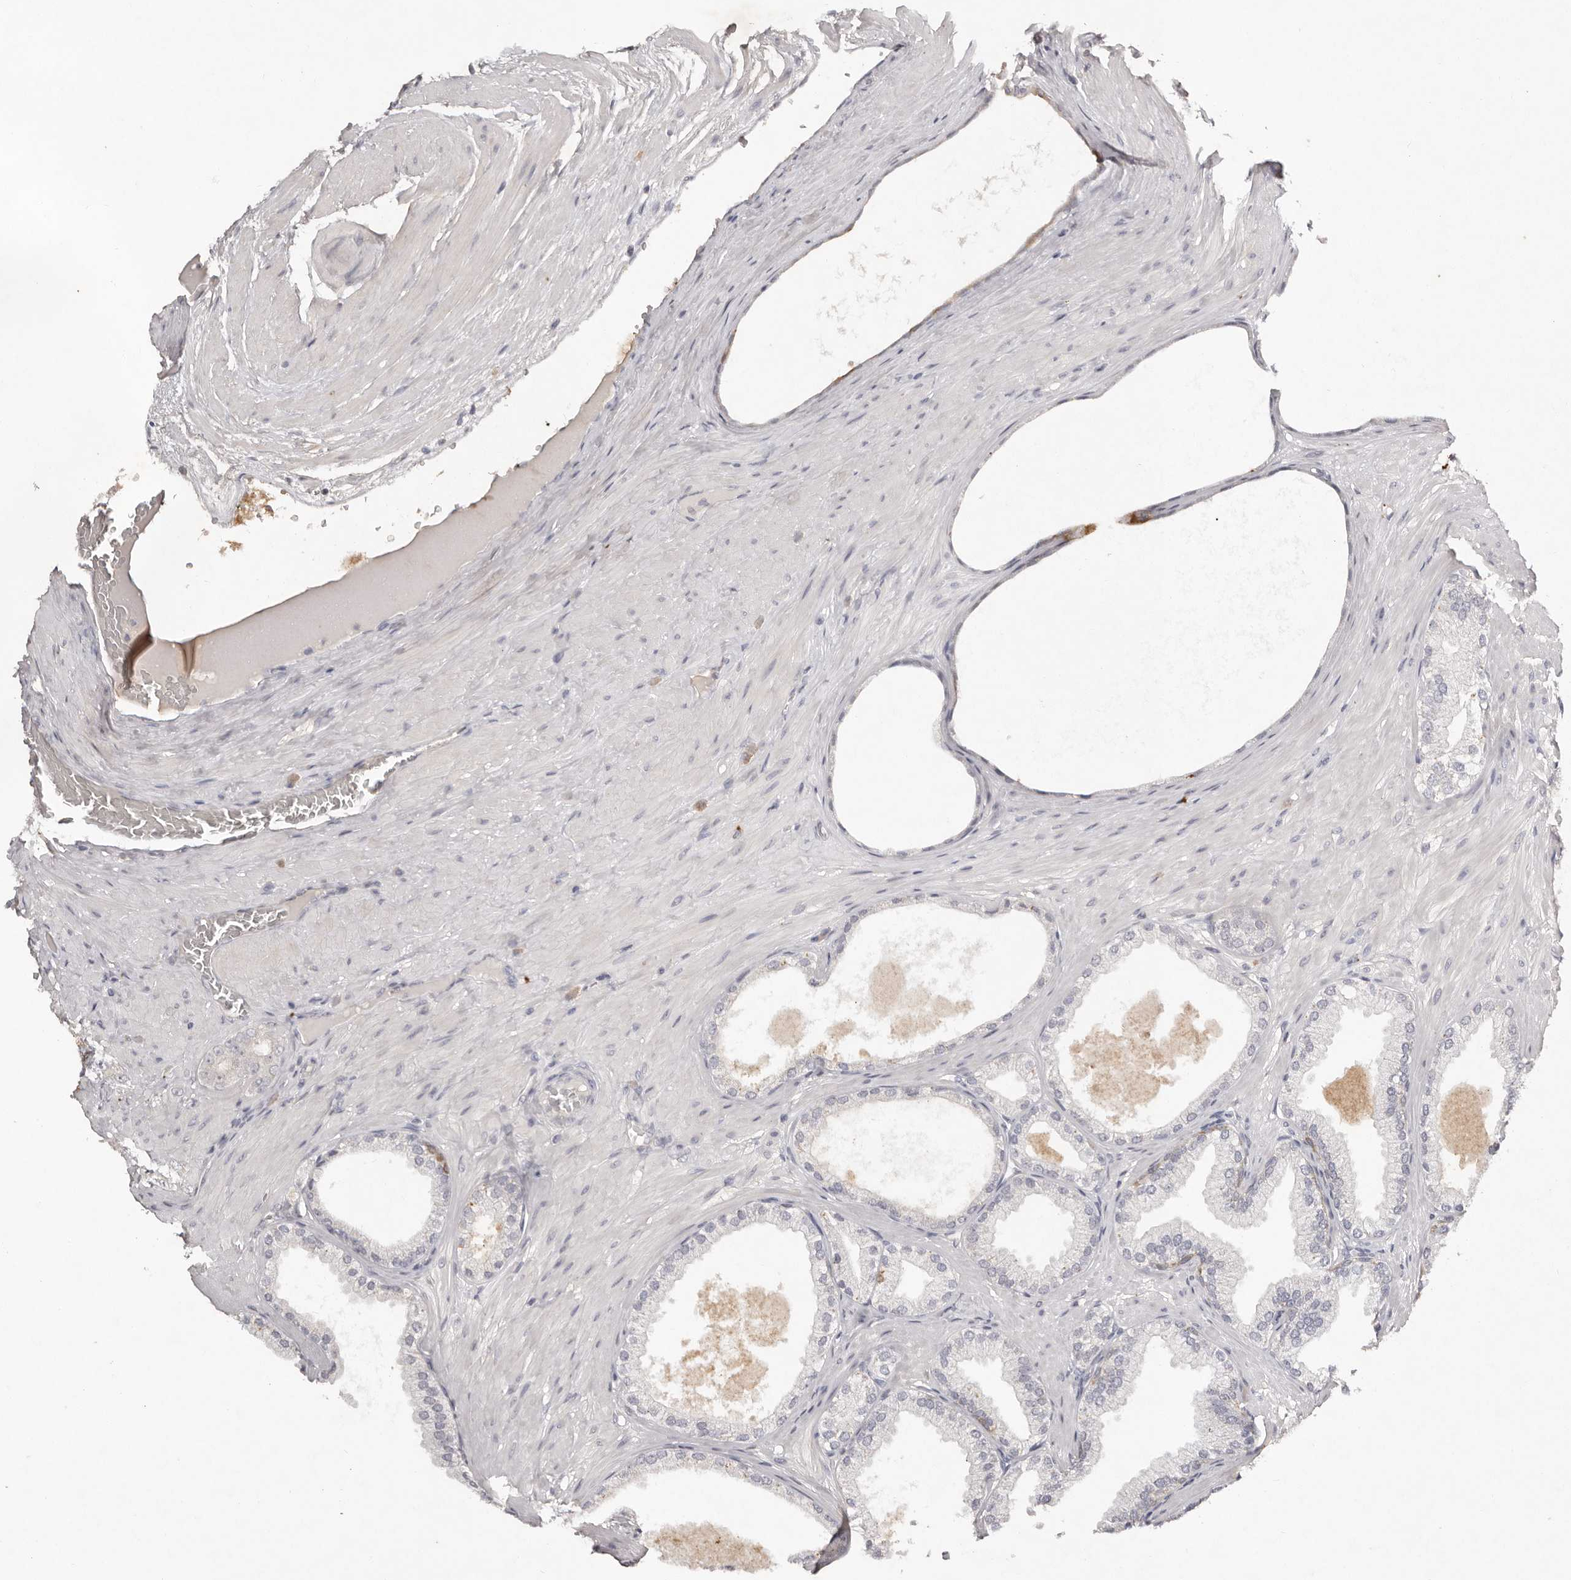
{"staining": {"intensity": "negative", "quantity": "none", "location": "none"}, "tissue": "prostate cancer", "cell_type": "Tumor cells", "image_type": "cancer", "snomed": [{"axis": "morphology", "description": "Adenocarcinoma, Low grade"}, {"axis": "topography", "description": "Prostate"}], "caption": "Histopathology image shows no significant protein positivity in tumor cells of prostate adenocarcinoma (low-grade).", "gene": "SCUBE2", "patient": {"sex": "male", "age": 63}}